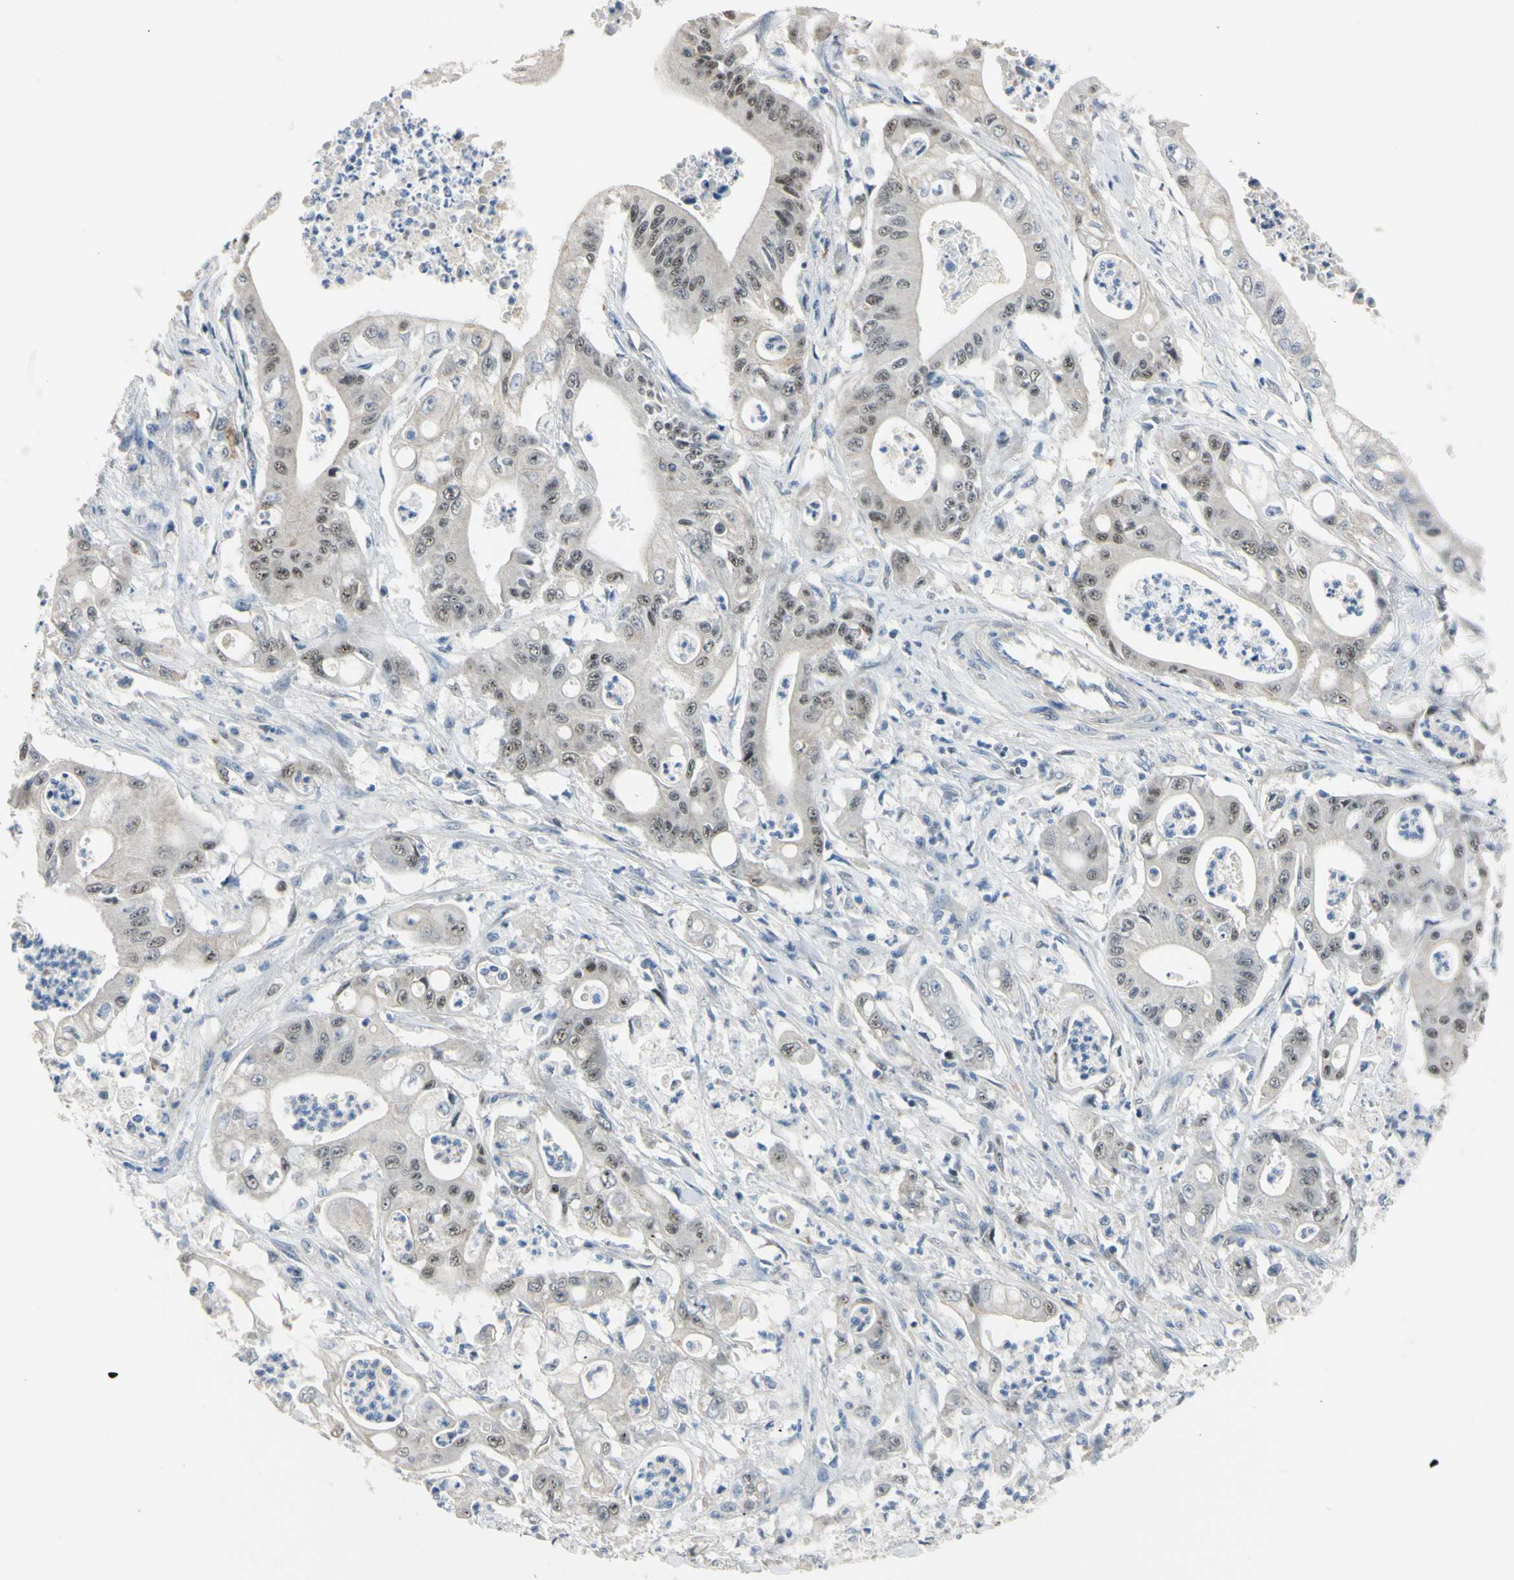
{"staining": {"intensity": "moderate", "quantity": "25%-75%", "location": "nuclear"}, "tissue": "pancreatic cancer", "cell_type": "Tumor cells", "image_type": "cancer", "snomed": [{"axis": "morphology", "description": "Normal tissue, NOS"}, {"axis": "topography", "description": "Lymph node"}], "caption": "Immunohistochemistry (IHC) histopathology image of neoplastic tissue: pancreatic cancer stained using immunohistochemistry reveals medium levels of moderate protein expression localized specifically in the nuclear of tumor cells, appearing as a nuclear brown color.", "gene": "LHX9", "patient": {"sex": "male", "age": 62}}